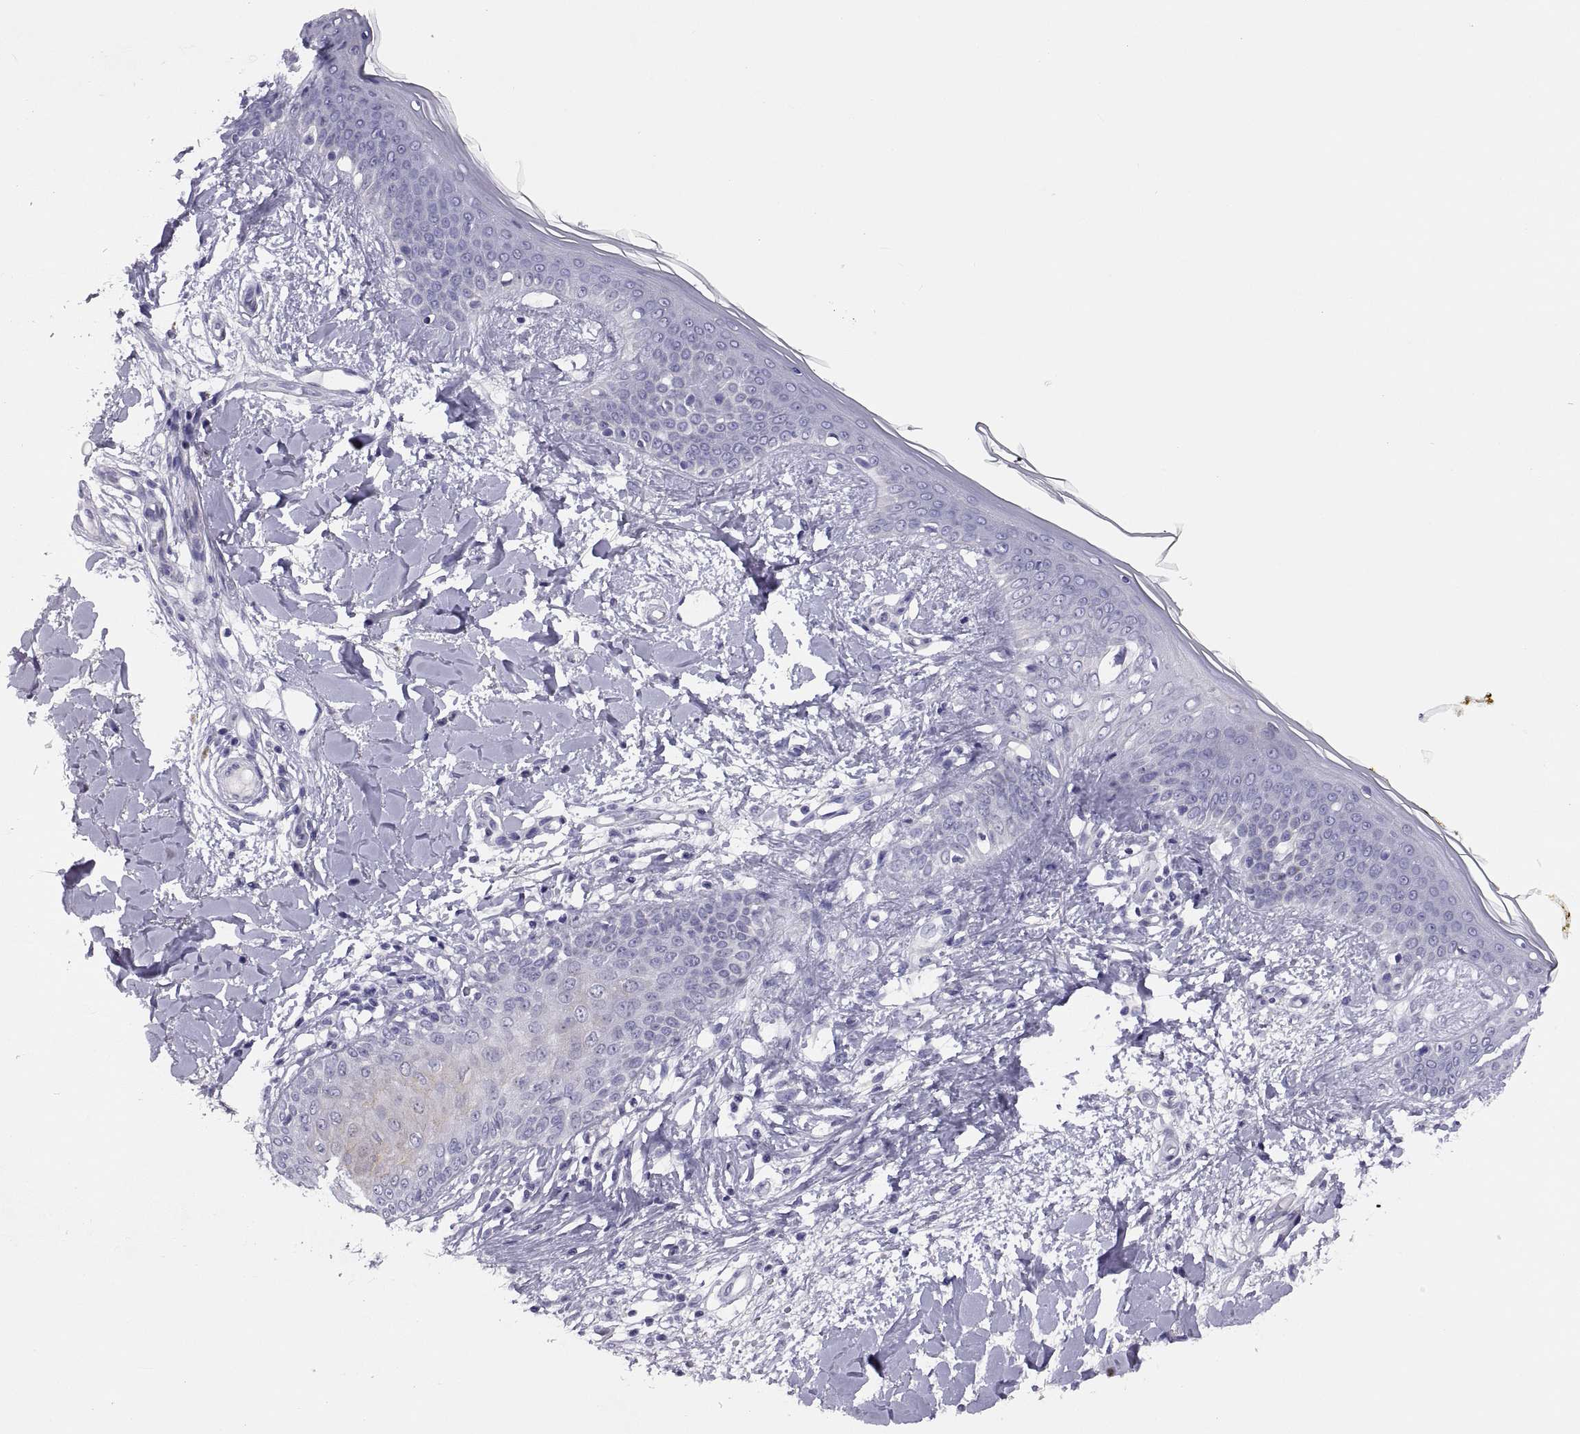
{"staining": {"intensity": "negative", "quantity": "none", "location": "none"}, "tissue": "skin", "cell_type": "Fibroblasts", "image_type": "normal", "snomed": [{"axis": "morphology", "description": "Normal tissue, NOS"}, {"axis": "topography", "description": "Skin"}], "caption": "High power microscopy photomicrograph of an immunohistochemistry image of unremarkable skin, revealing no significant staining in fibroblasts. The staining is performed using DAB brown chromogen with nuclei counter-stained in using hematoxylin.", "gene": "STRC", "patient": {"sex": "female", "age": 34}}